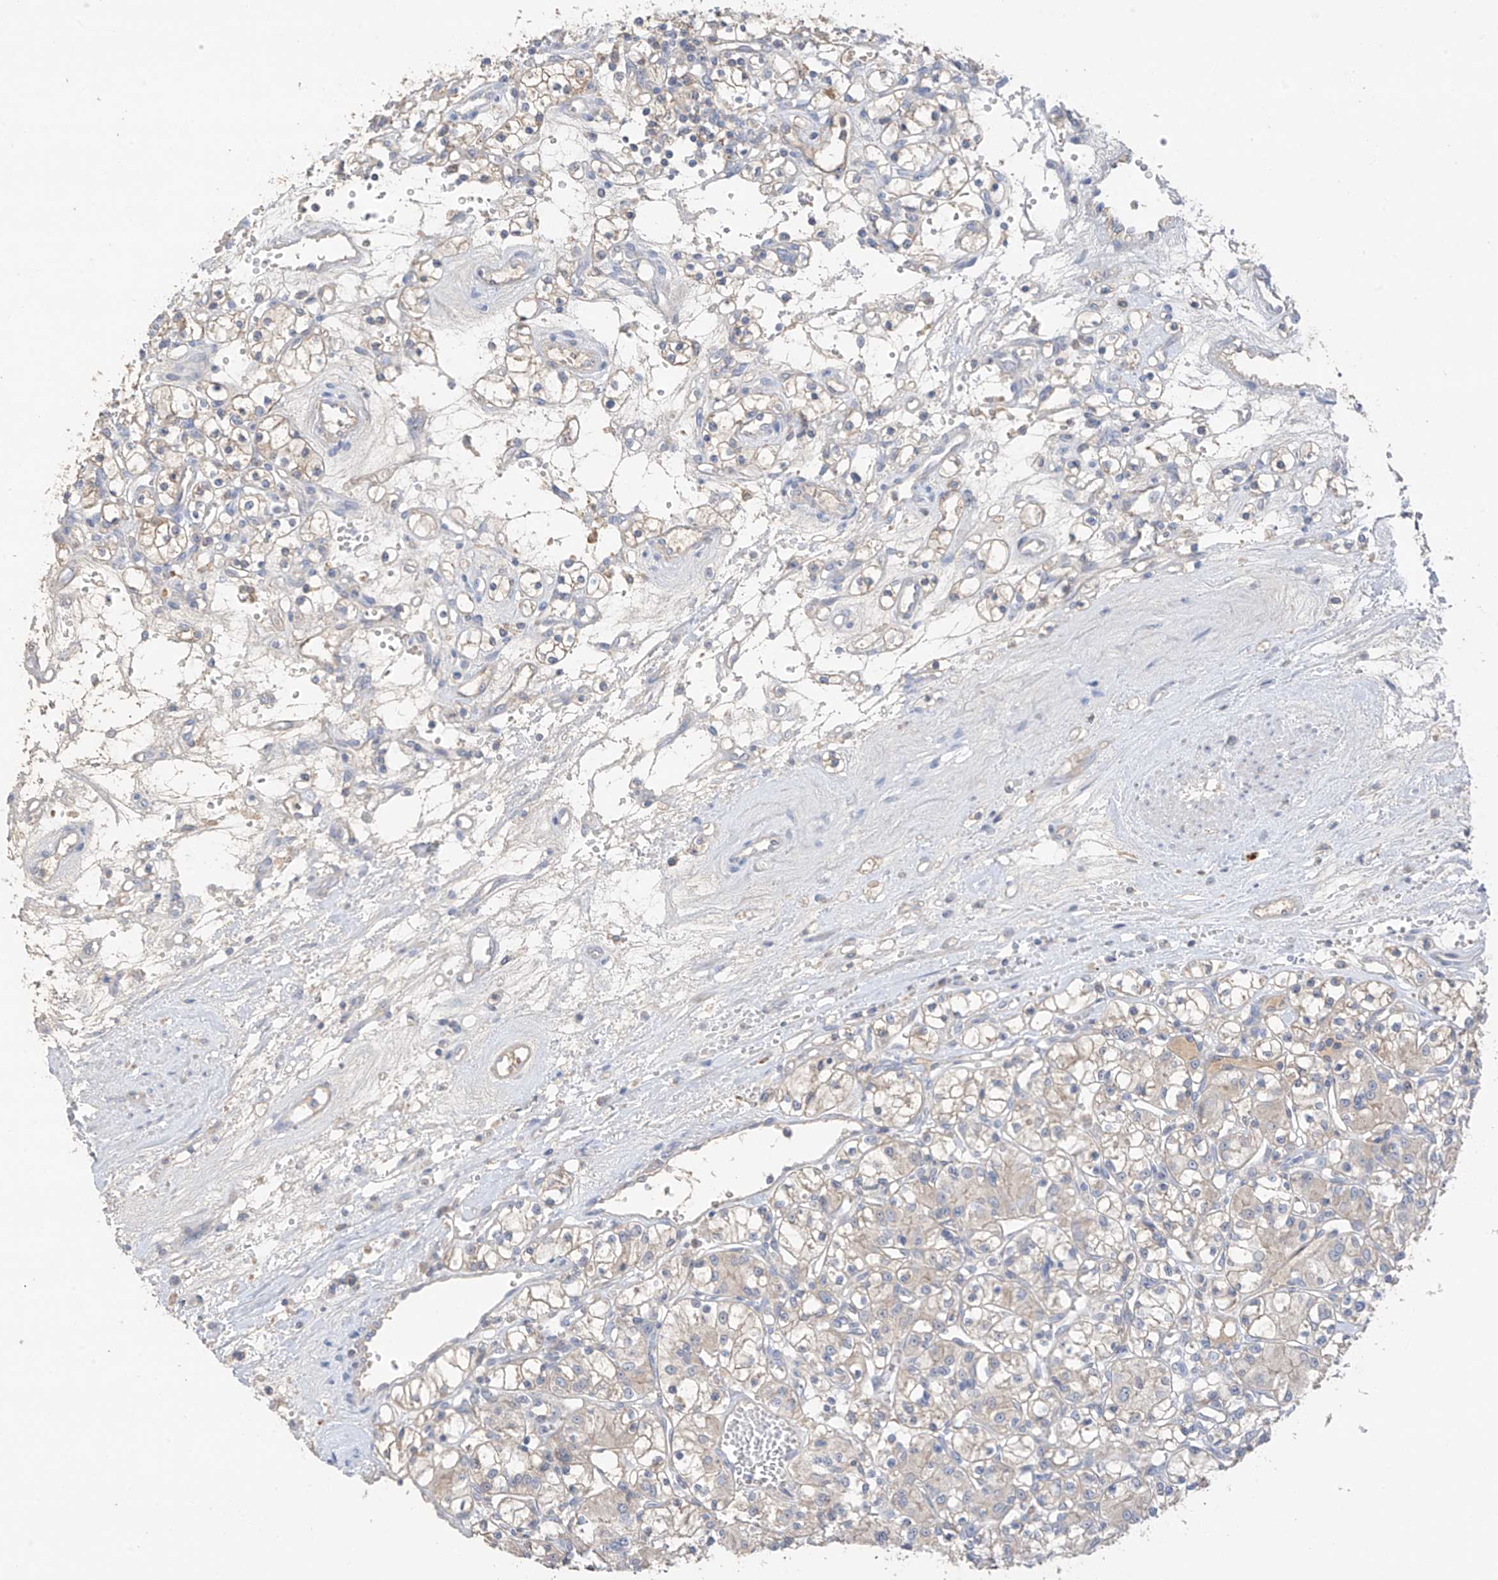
{"staining": {"intensity": "negative", "quantity": "none", "location": "none"}, "tissue": "renal cancer", "cell_type": "Tumor cells", "image_type": "cancer", "snomed": [{"axis": "morphology", "description": "Adenocarcinoma, NOS"}, {"axis": "topography", "description": "Kidney"}], "caption": "Histopathology image shows no significant protein positivity in tumor cells of adenocarcinoma (renal).", "gene": "CAPN13", "patient": {"sex": "female", "age": 59}}